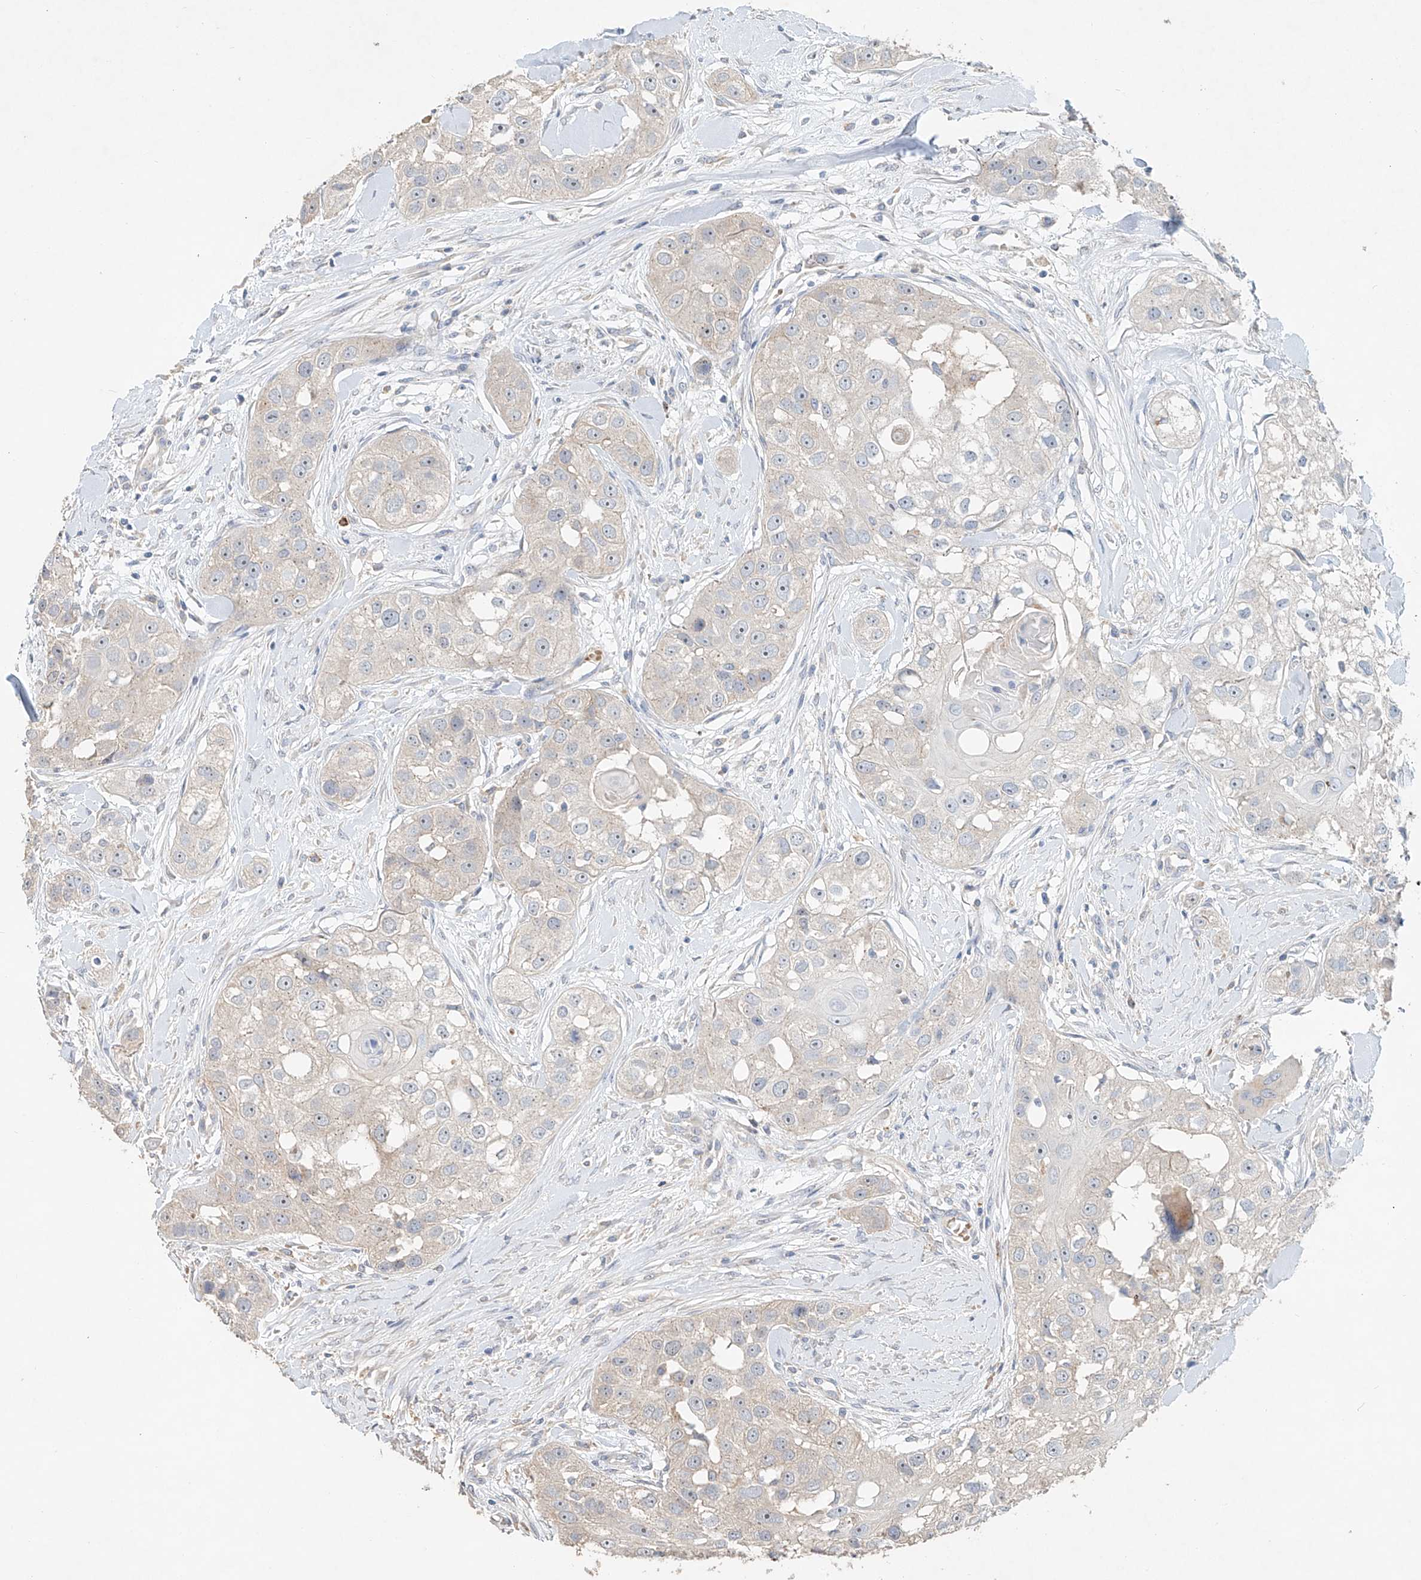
{"staining": {"intensity": "negative", "quantity": "none", "location": "none"}, "tissue": "head and neck cancer", "cell_type": "Tumor cells", "image_type": "cancer", "snomed": [{"axis": "morphology", "description": "Normal tissue, NOS"}, {"axis": "morphology", "description": "Squamous cell carcinoma, NOS"}, {"axis": "topography", "description": "Skeletal muscle"}, {"axis": "topography", "description": "Head-Neck"}], "caption": "DAB immunohistochemical staining of human head and neck cancer shows no significant staining in tumor cells.", "gene": "TRIM47", "patient": {"sex": "male", "age": 51}}